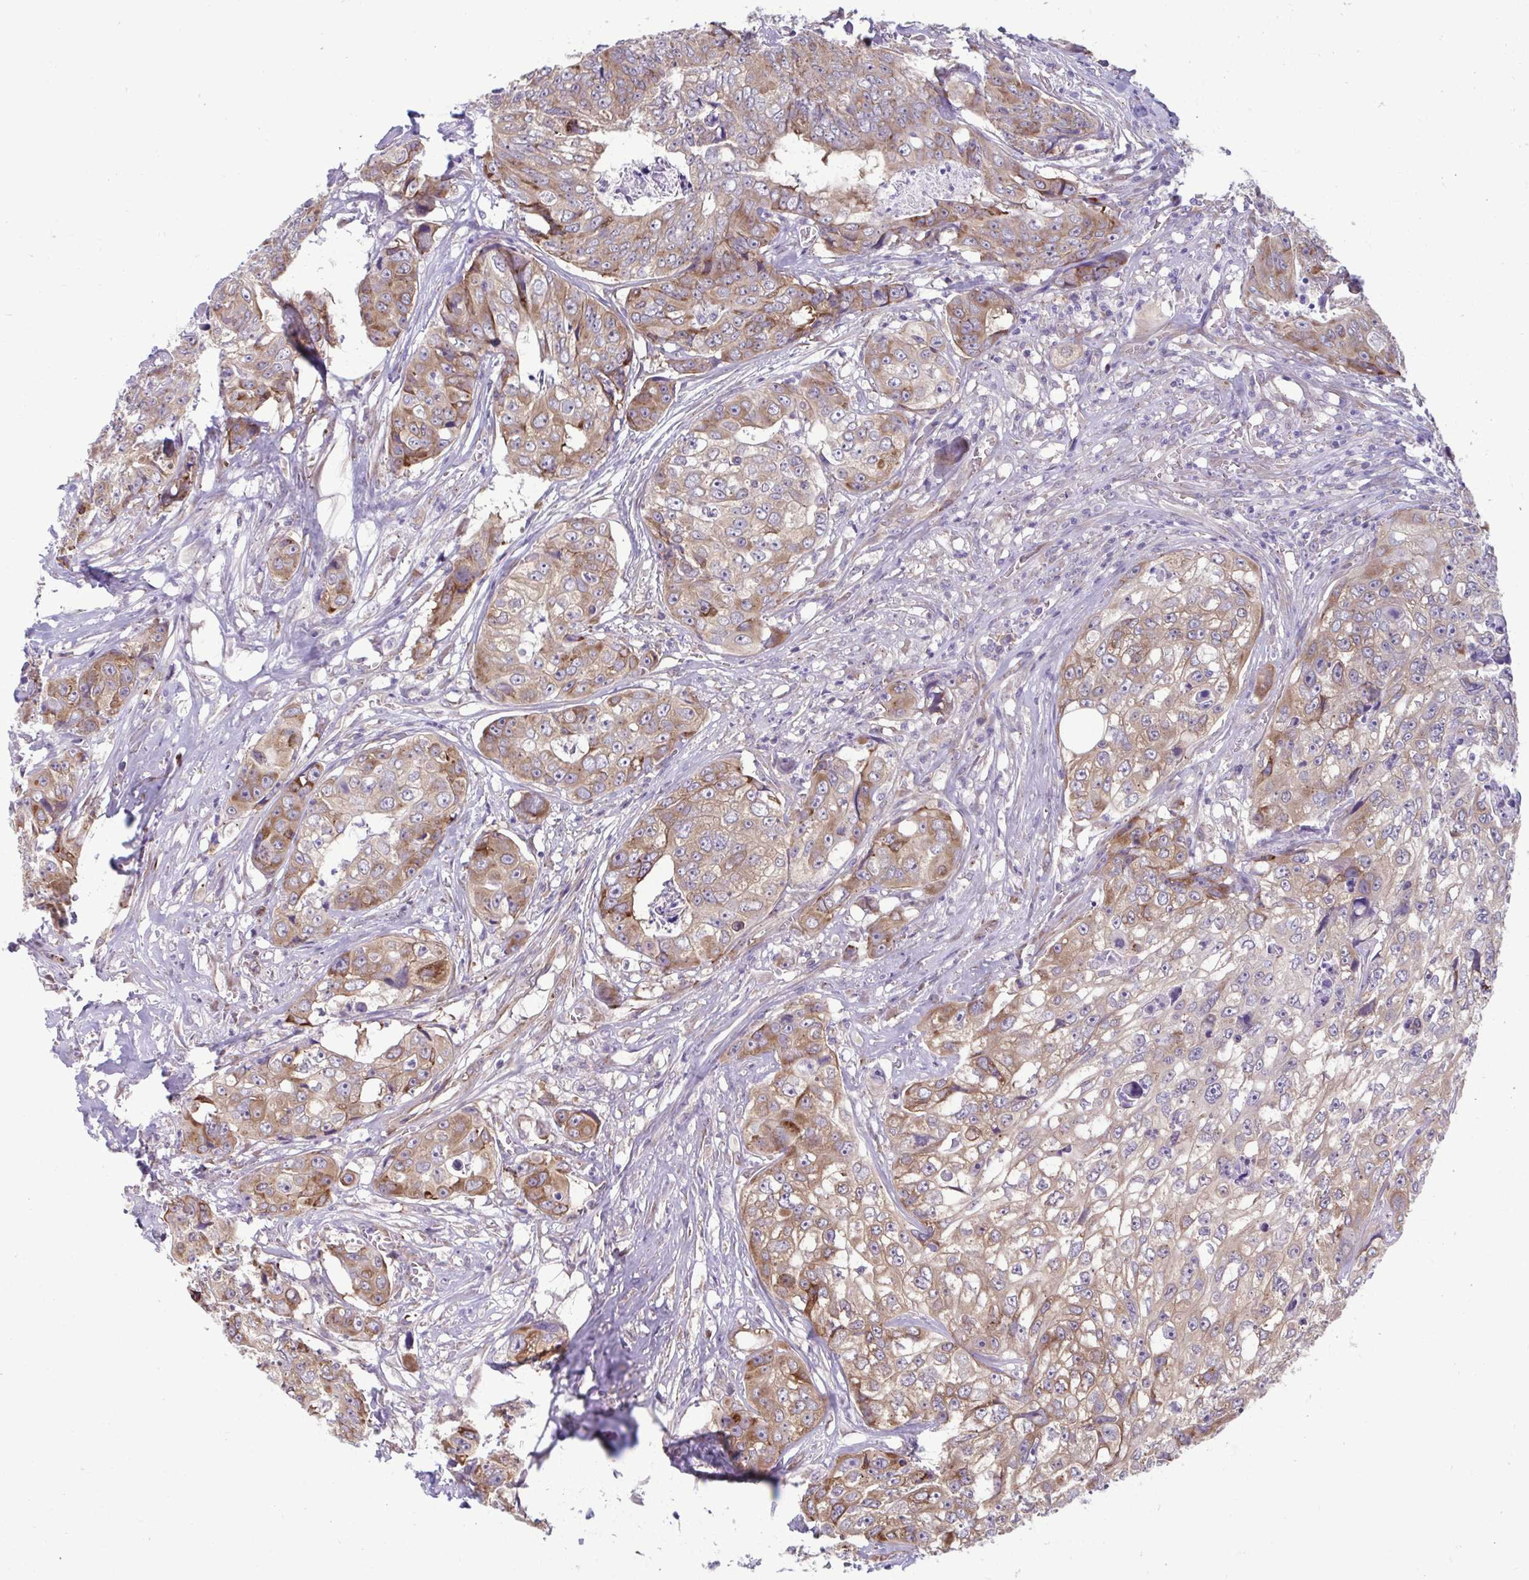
{"staining": {"intensity": "moderate", "quantity": ">75%", "location": "cytoplasmic/membranous"}, "tissue": "colorectal cancer", "cell_type": "Tumor cells", "image_type": "cancer", "snomed": [{"axis": "morphology", "description": "Adenocarcinoma, NOS"}, {"axis": "topography", "description": "Rectum"}], "caption": "Human adenocarcinoma (colorectal) stained with a brown dye reveals moderate cytoplasmic/membranous positive expression in about >75% of tumor cells.", "gene": "TMEM108", "patient": {"sex": "female", "age": 62}}